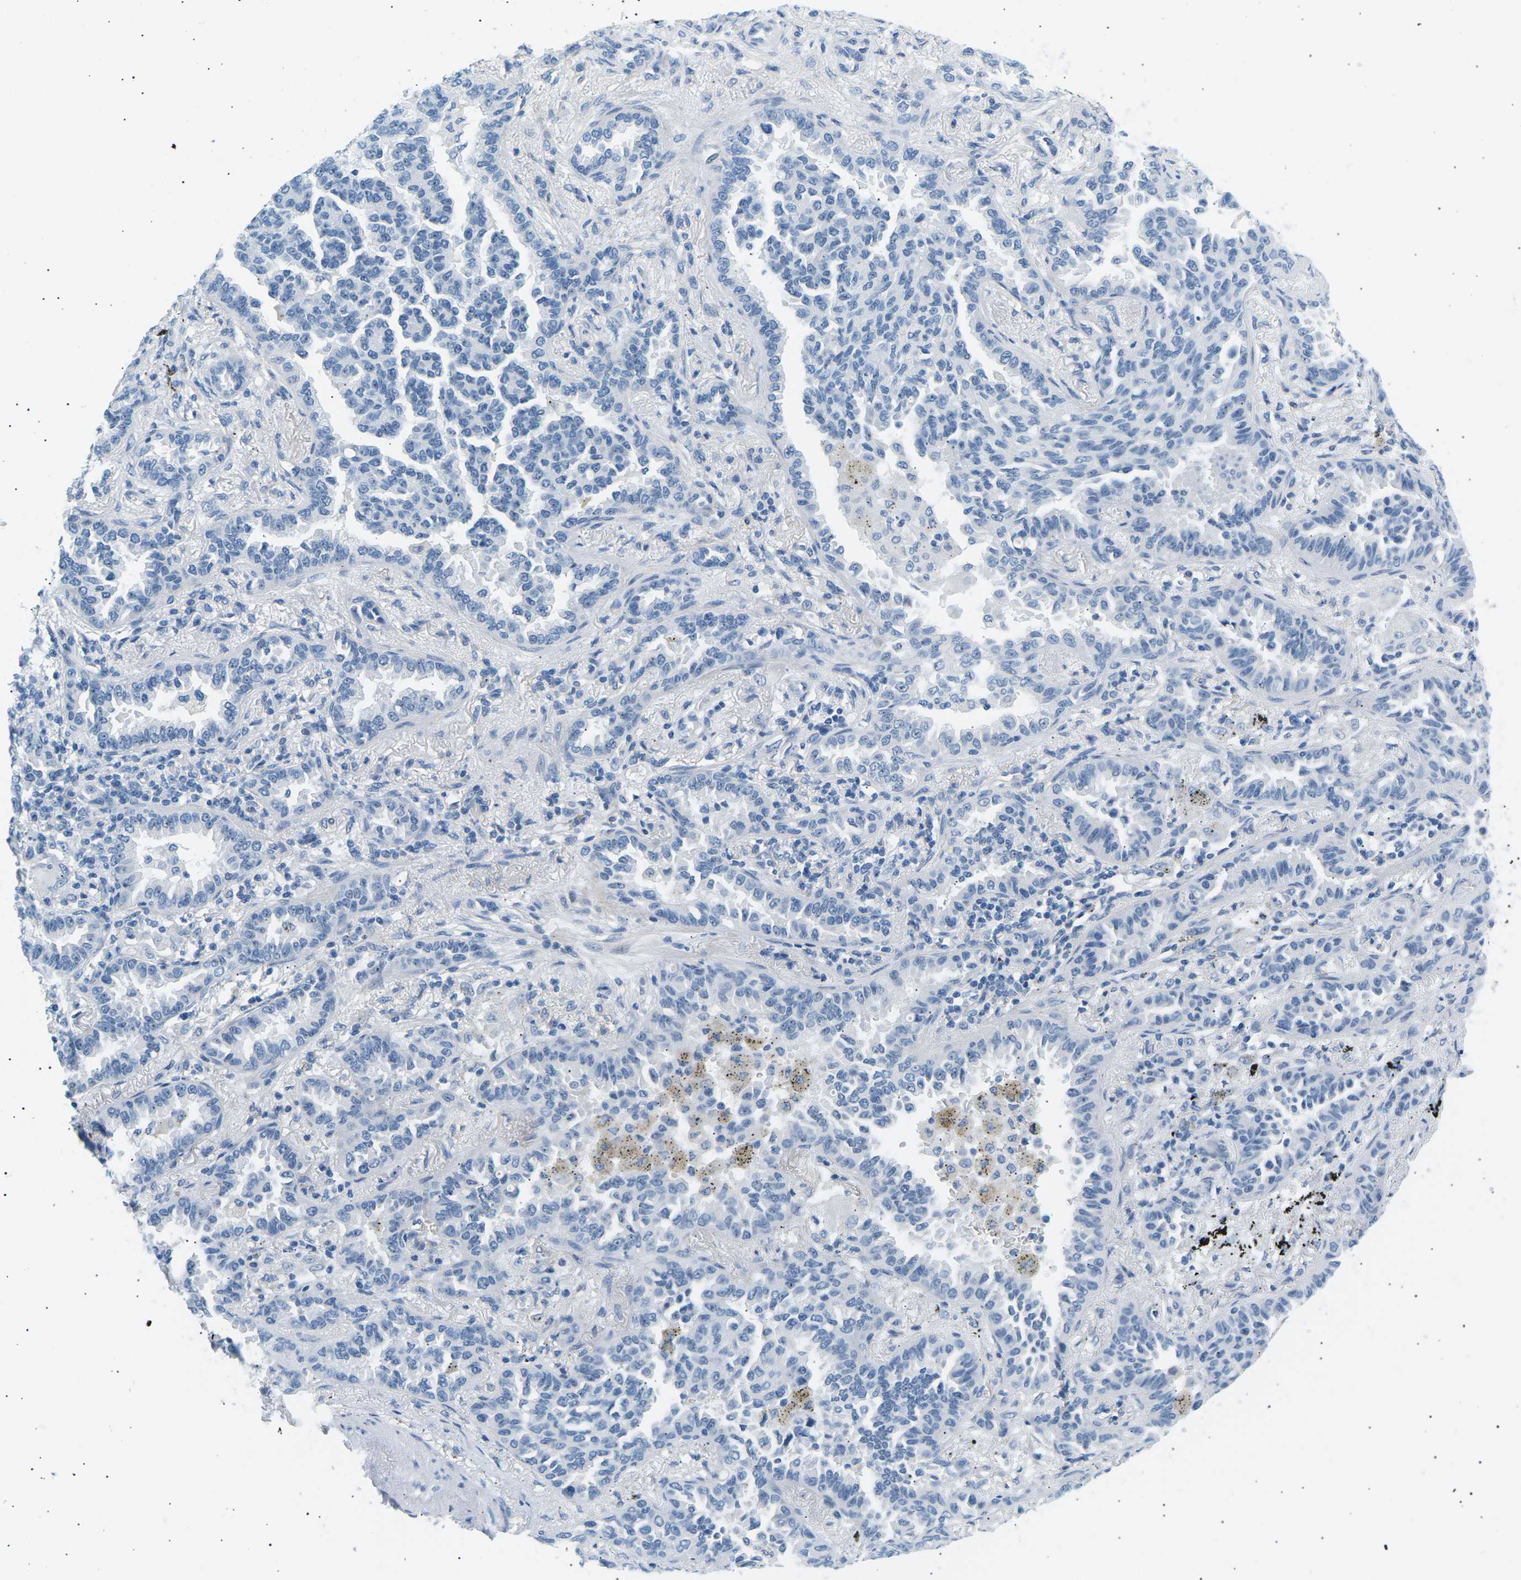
{"staining": {"intensity": "negative", "quantity": "none", "location": "none"}, "tissue": "lung cancer", "cell_type": "Tumor cells", "image_type": "cancer", "snomed": [{"axis": "morphology", "description": "Normal tissue, NOS"}, {"axis": "morphology", "description": "Adenocarcinoma, NOS"}, {"axis": "topography", "description": "Lung"}], "caption": "Human lung cancer stained for a protein using immunohistochemistry (IHC) reveals no expression in tumor cells.", "gene": "SEPTIN5", "patient": {"sex": "male", "age": 59}}